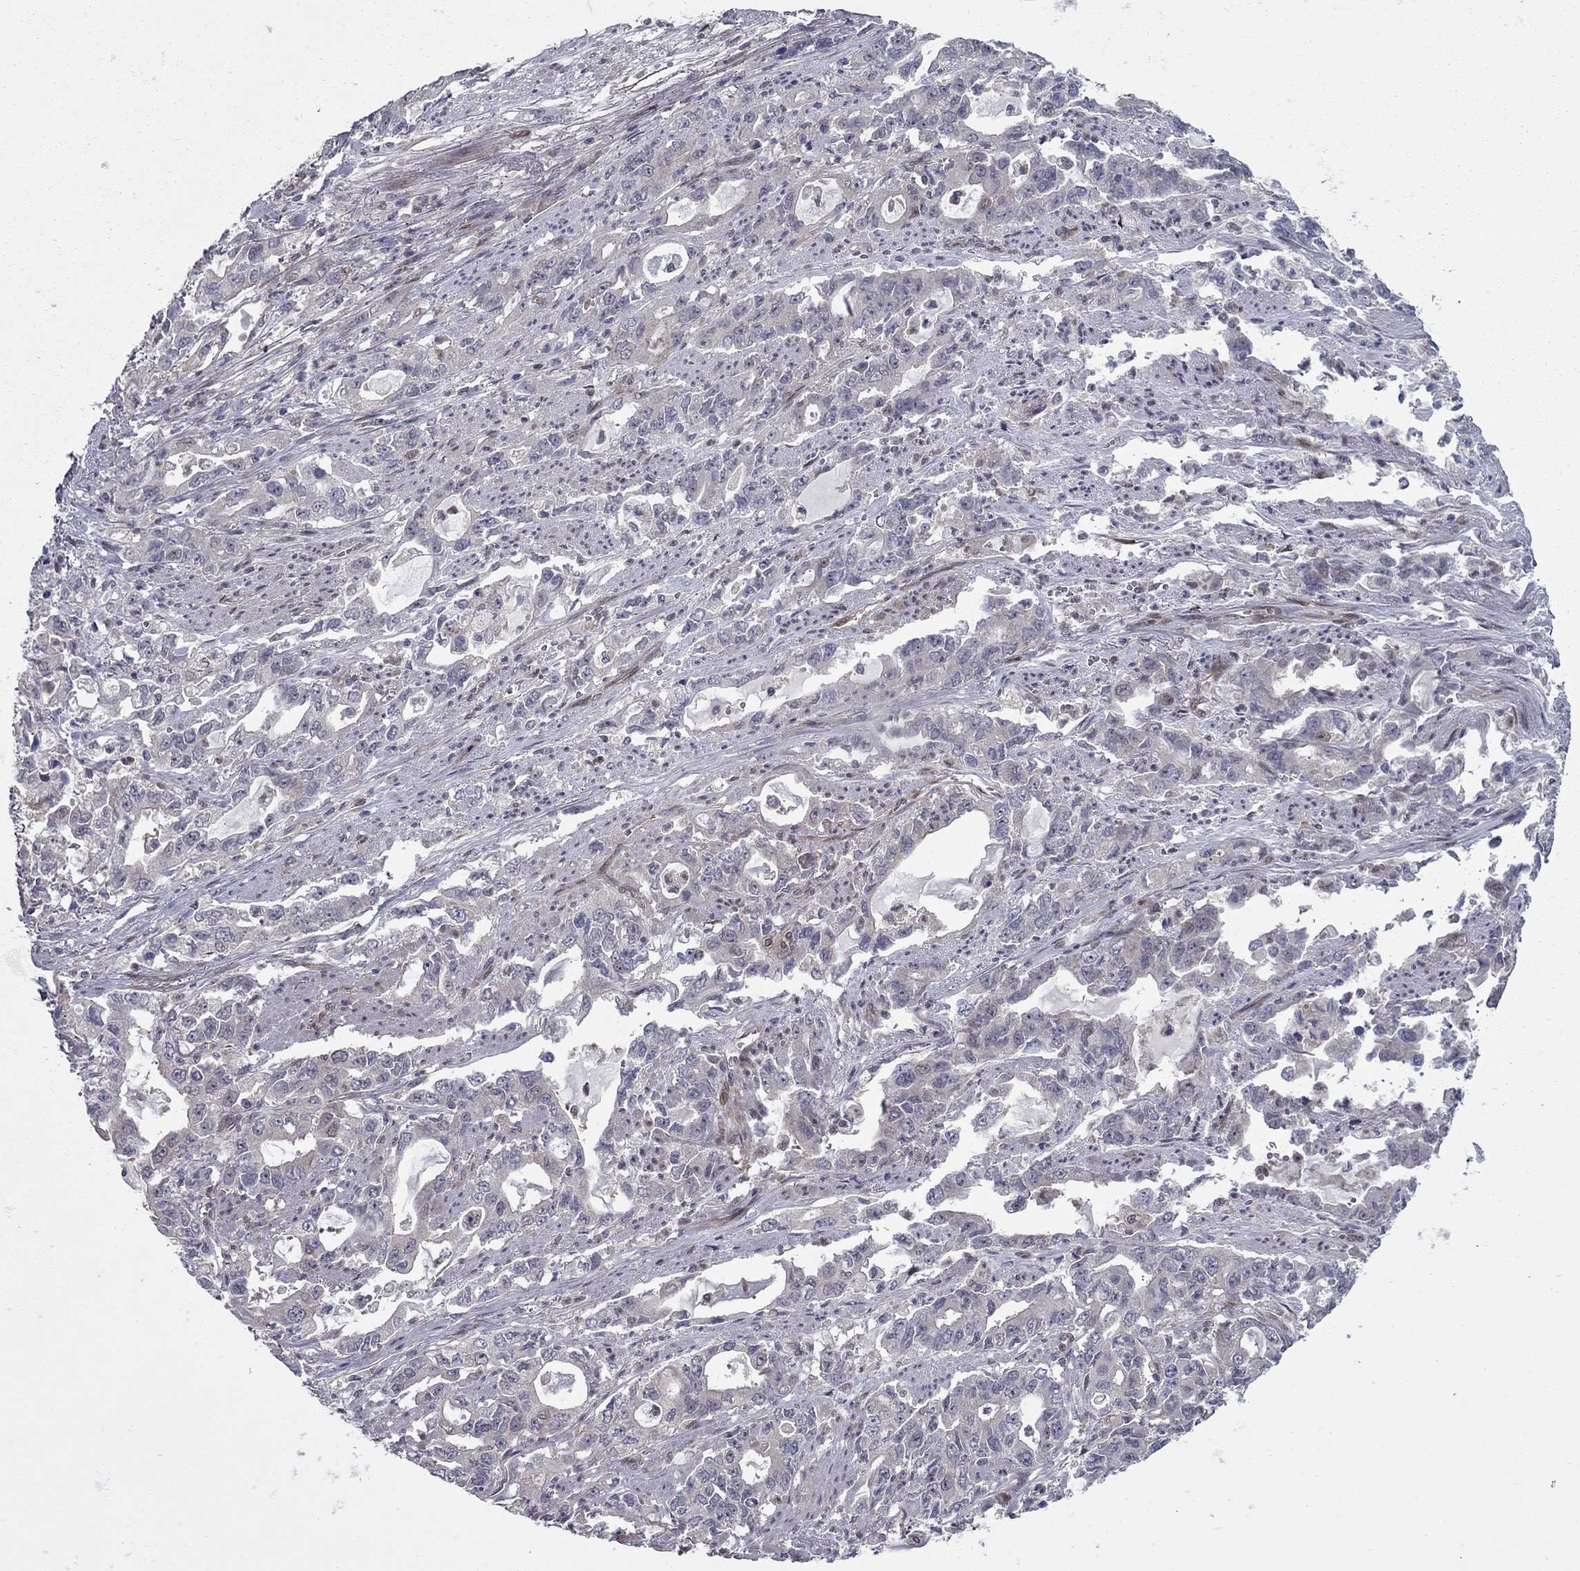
{"staining": {"intensity": "negative", "quantity": "none", "location": "none"}, "tissue": "stomach cancer", "cell_type": "Tumor cells", "image_type": "cancer", "snomed": [{"axis": "morphology", "description": "Adenocarcinoma, NOS"}, {"axis": "topography", "description": "Stomach, upper"}], "caption": "Photomicrograph shows no protein expression in tumor cells of stomach cancer (adenocarcinoma) tissue.", "gene": "DUSP7", "patient": {"sex": "male", "age": 85}}